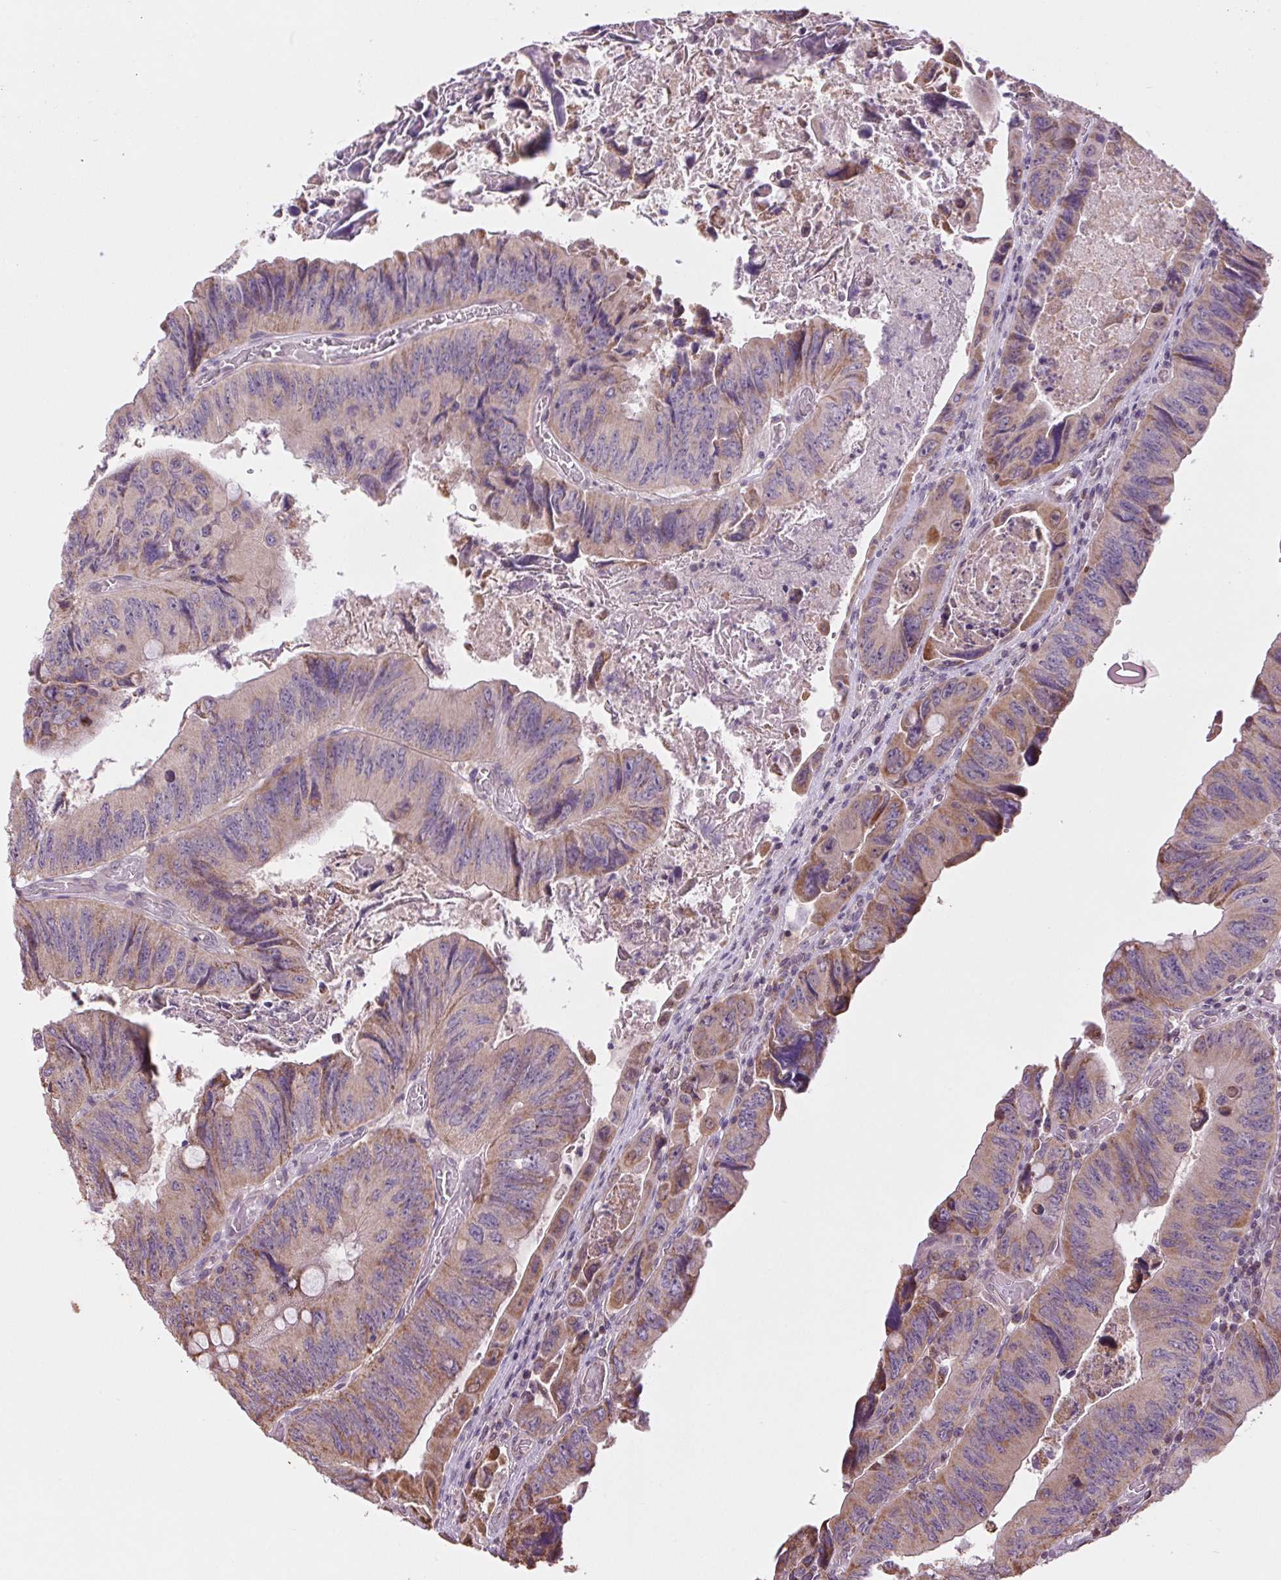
{"staining": {"intensity": "weak", "quantity": "<25%", "location": "cytoplasmic/membranous"}, "tissue": "colorectal cancer", "cell_type": "Tumor cells", "image_type": "cancer", "snomed": [{"axis": "morphology", "description": "Adenocarcinoma, NOS"}, {"axis": "topography", "description": "Colon"}], "caption": "Immunohistochemistry image of neoplastic tissue: colorectal cancer stained with DAB (3,3'-diaminobenzidine) demonstrates no significant protein positivity in tumor cells.", "gene": "MAP3K5", "patient": {"sex": "female", "age": 84}}